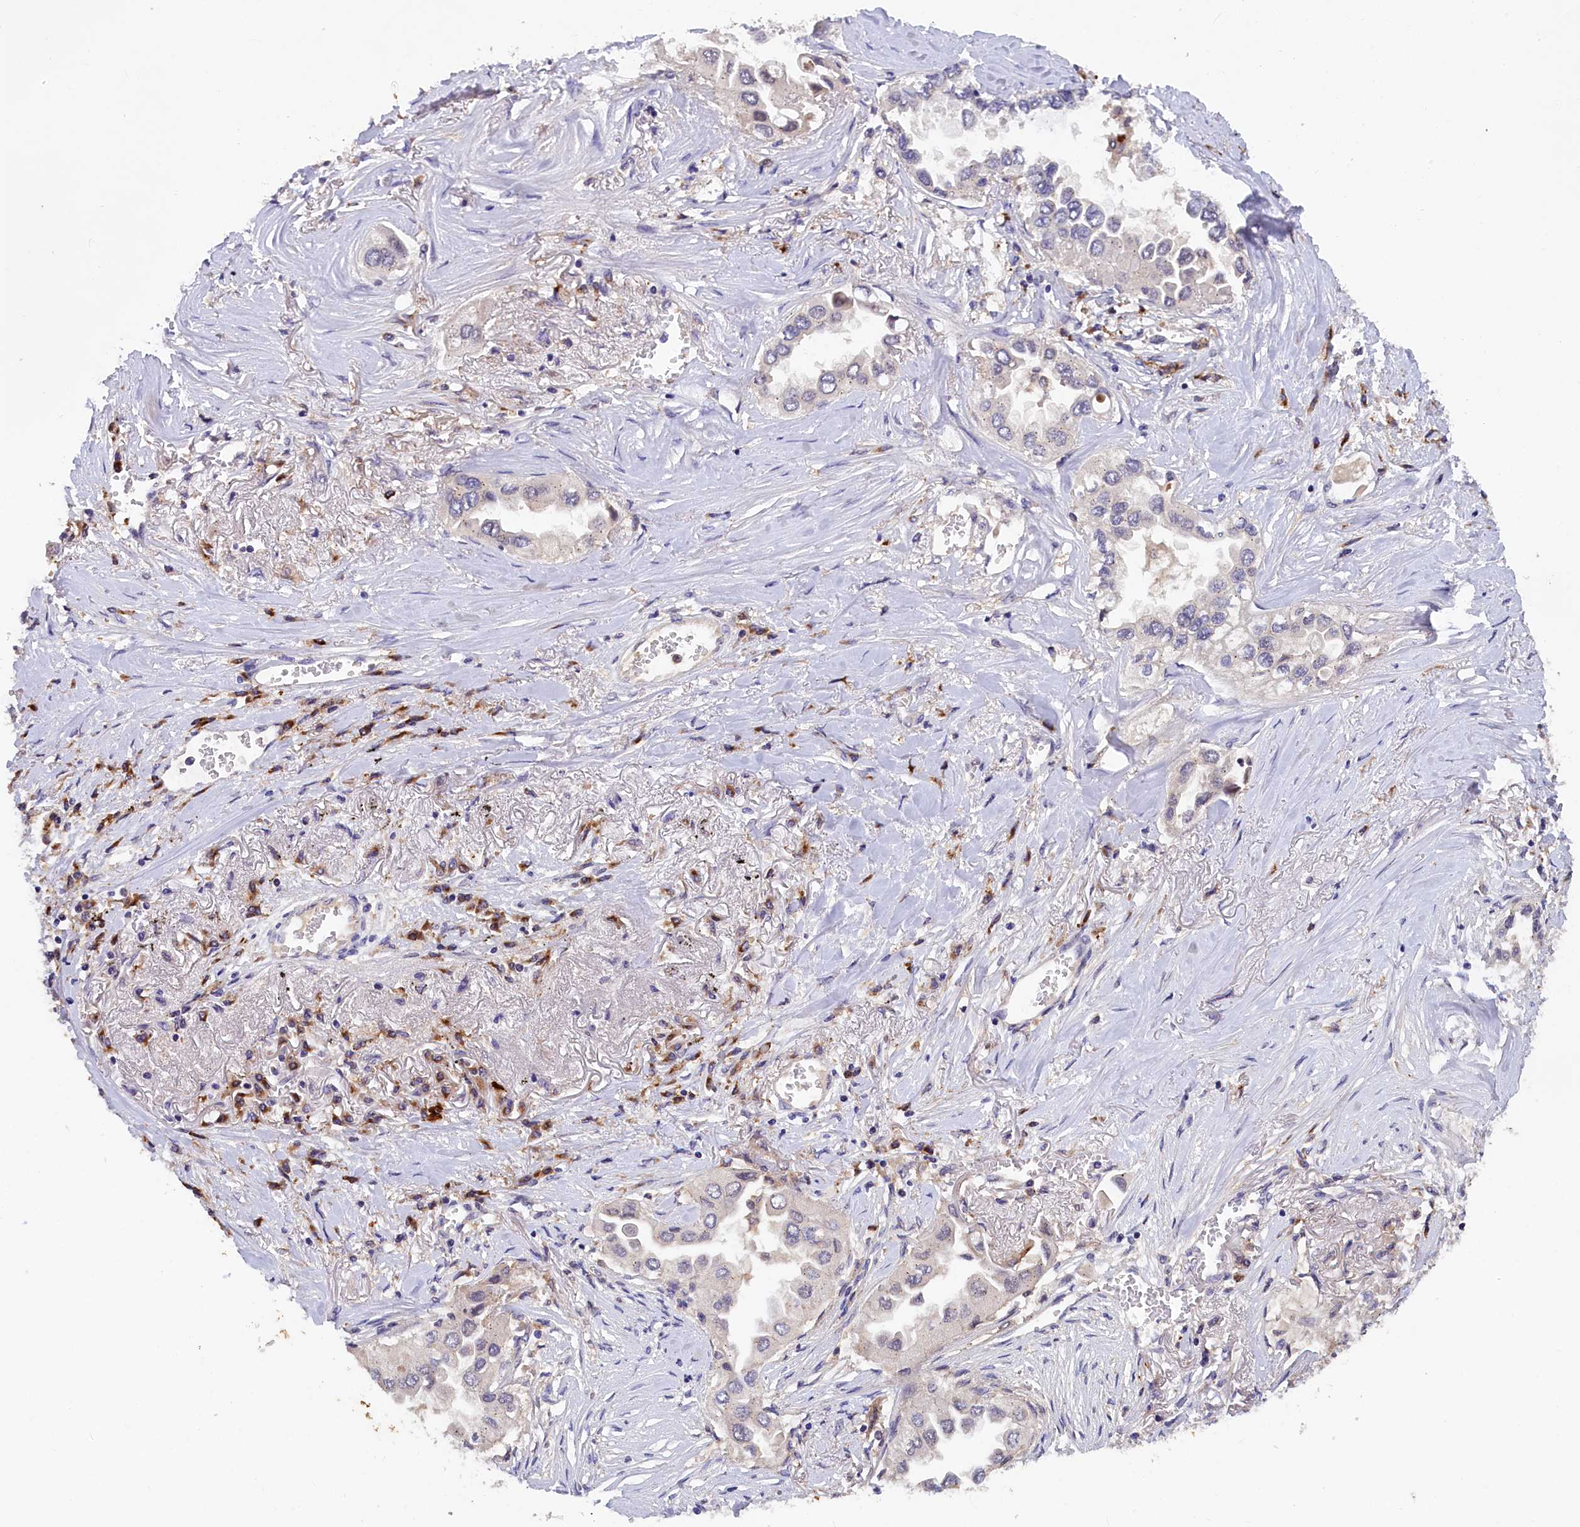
{"staining": {"intensity": "negative", "quantity": "none", "location": "none"}, "tissue": "lung cancer", "cell_type": "Tumor cells", "image_type": "cancer", "snomed": [{"axis": "morphology", "description": "Adenocarcinoma, NOS"}, {"axis": "topography", "description": "Lung"}], "caption": "This is an IHC micrograph of lung adenocarcinoma. There is no expression in tumor cells.", "gene": "NAIP", "patient": {"sex": "female", "age": 76}}